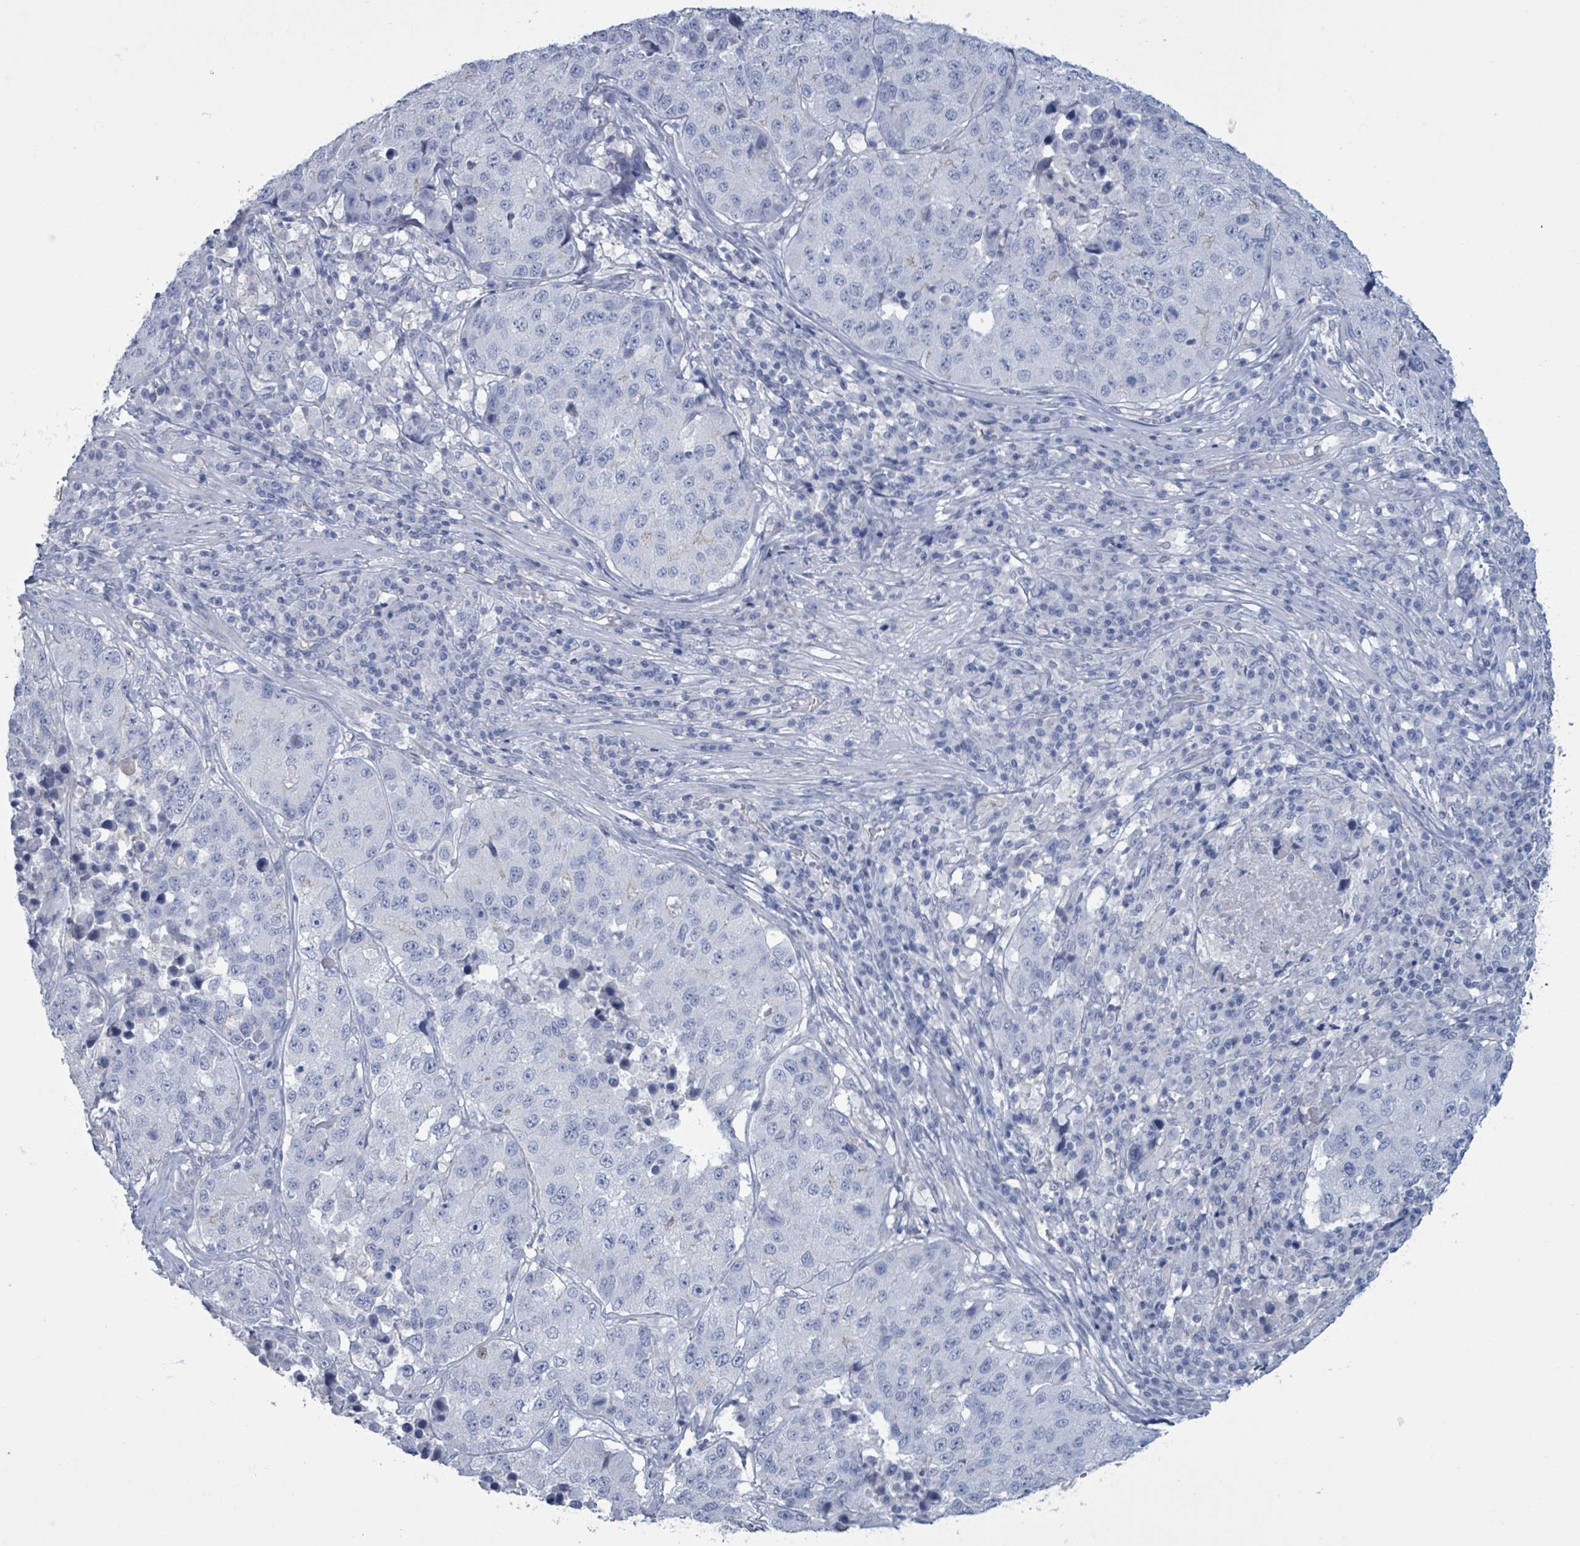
{"staining": {"intensity": "moderate", "quantity": "25%-75%", "location": "nuclear"}, "tissue": "stomach cancer", "cell_type": "Tumor cells", "image_type": "cancer", "snomed": [{"axis": "morphology", "description": "Adenocarcinoma, NOS"}, {"axis": "topography", "description": "Stomach"}], "caption": "Tumor cells reveal moderate nuclear staining in approximately 25%-75% of cells in stomach adenocarcinoma. The staining was performed using DAB to visualize the protein expression in brown, while the nuclei were stained in blue with hematoxylin (Magnification: 20x).", "gene": "CT45A5", "patient": {"sex": "male", "age": 71}}